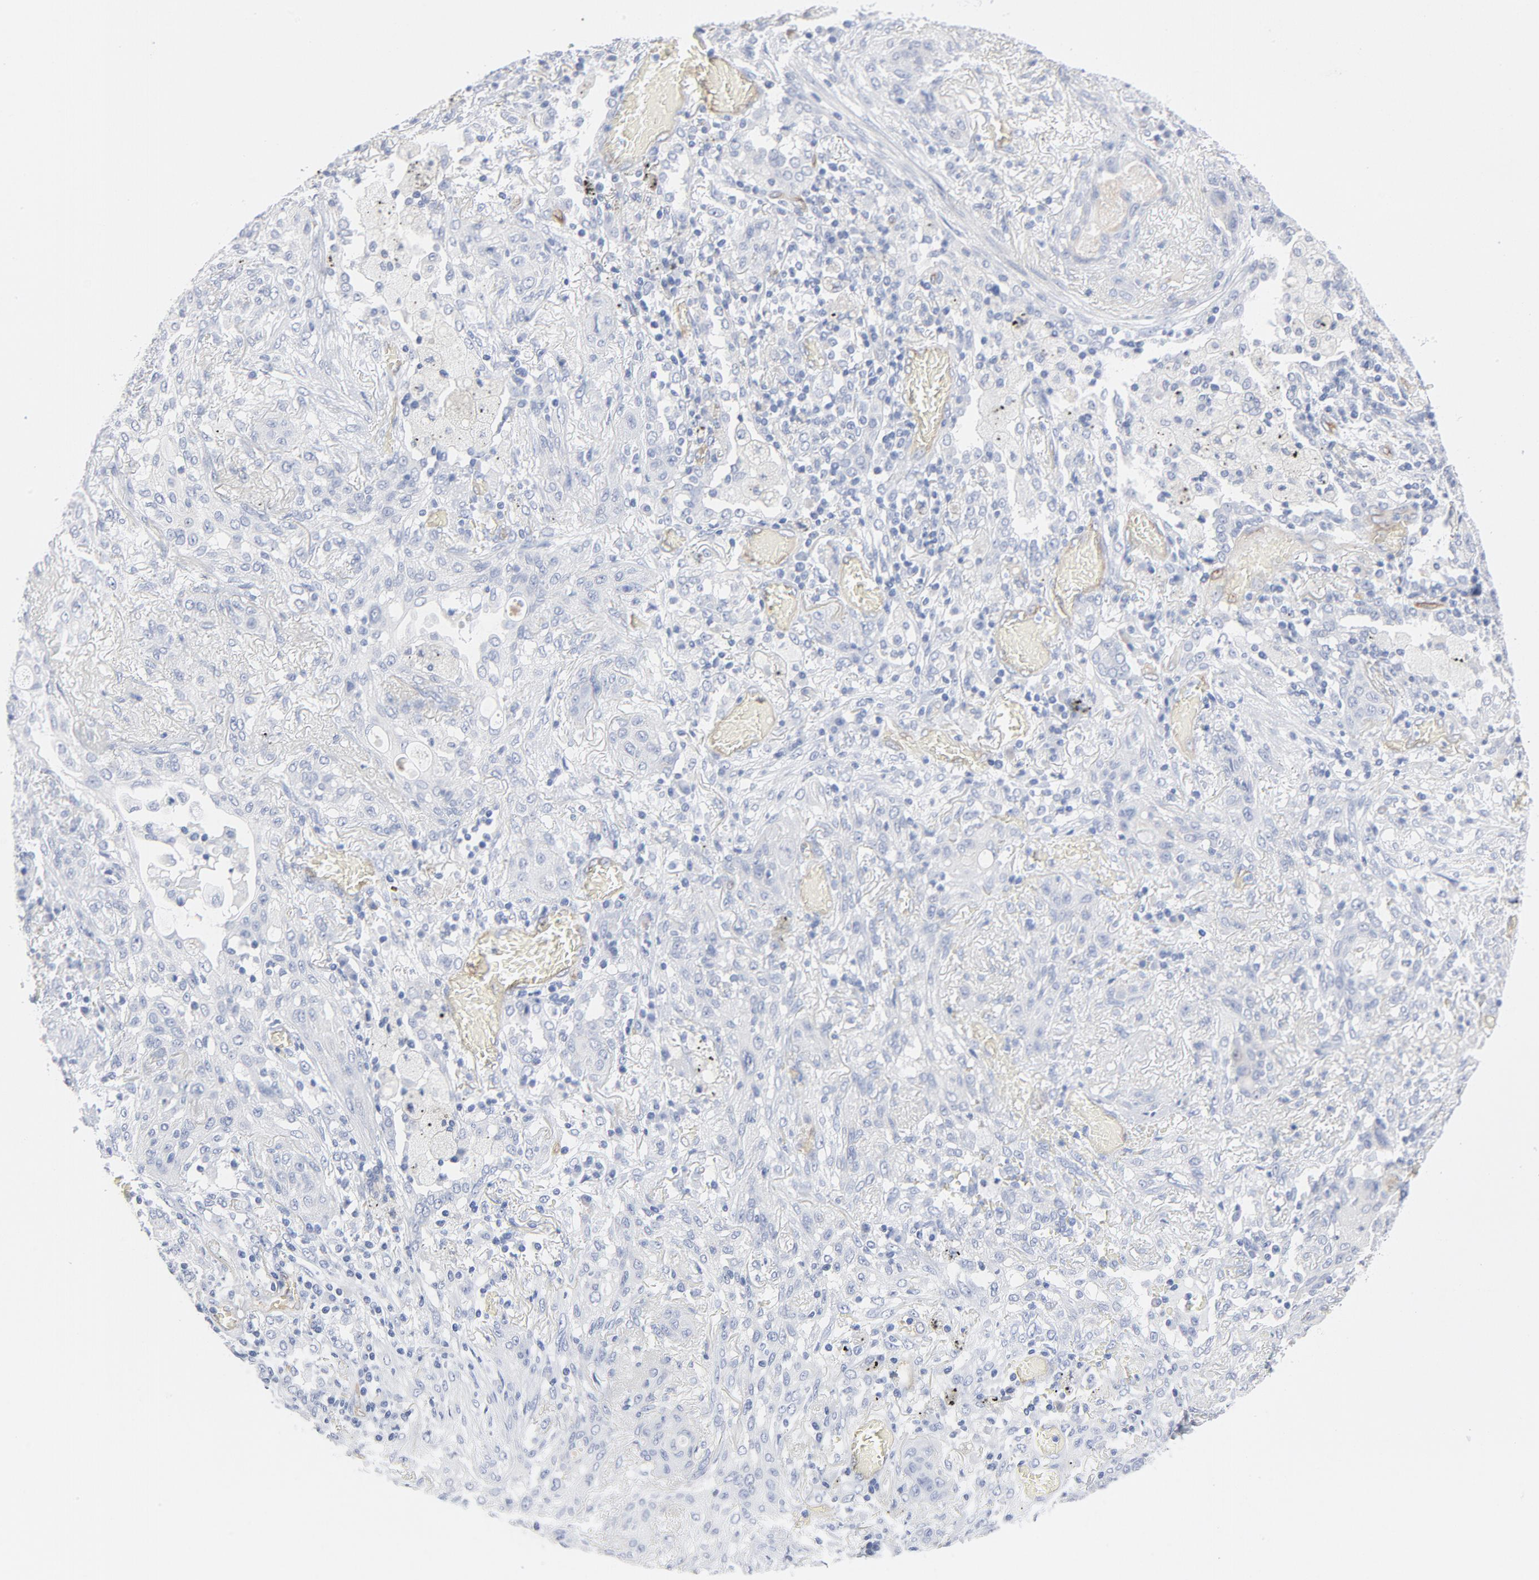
{"staining": {"intensity": "negative", "quantity": "none", "location": "none"}, "tissue": "lung cancer", "cell_type": "Tumor cells", "image_type": "cancer", "snomed": [{"axis": "morphology", "description": "Squamous cell carcinoma, NOS"}, {"axis": "topography", "description": "Lung"}], "caption": "Protein analysis of lung cancer (squamous cell carcinoma) shows no significant staining in tumor cells. (DAB (3,3'-diaminobenzidine) immunohistochemistry with hematoxylin counter stain).", "gene": "SHANK3", "patient": {"sex": "female", "age": 47}}